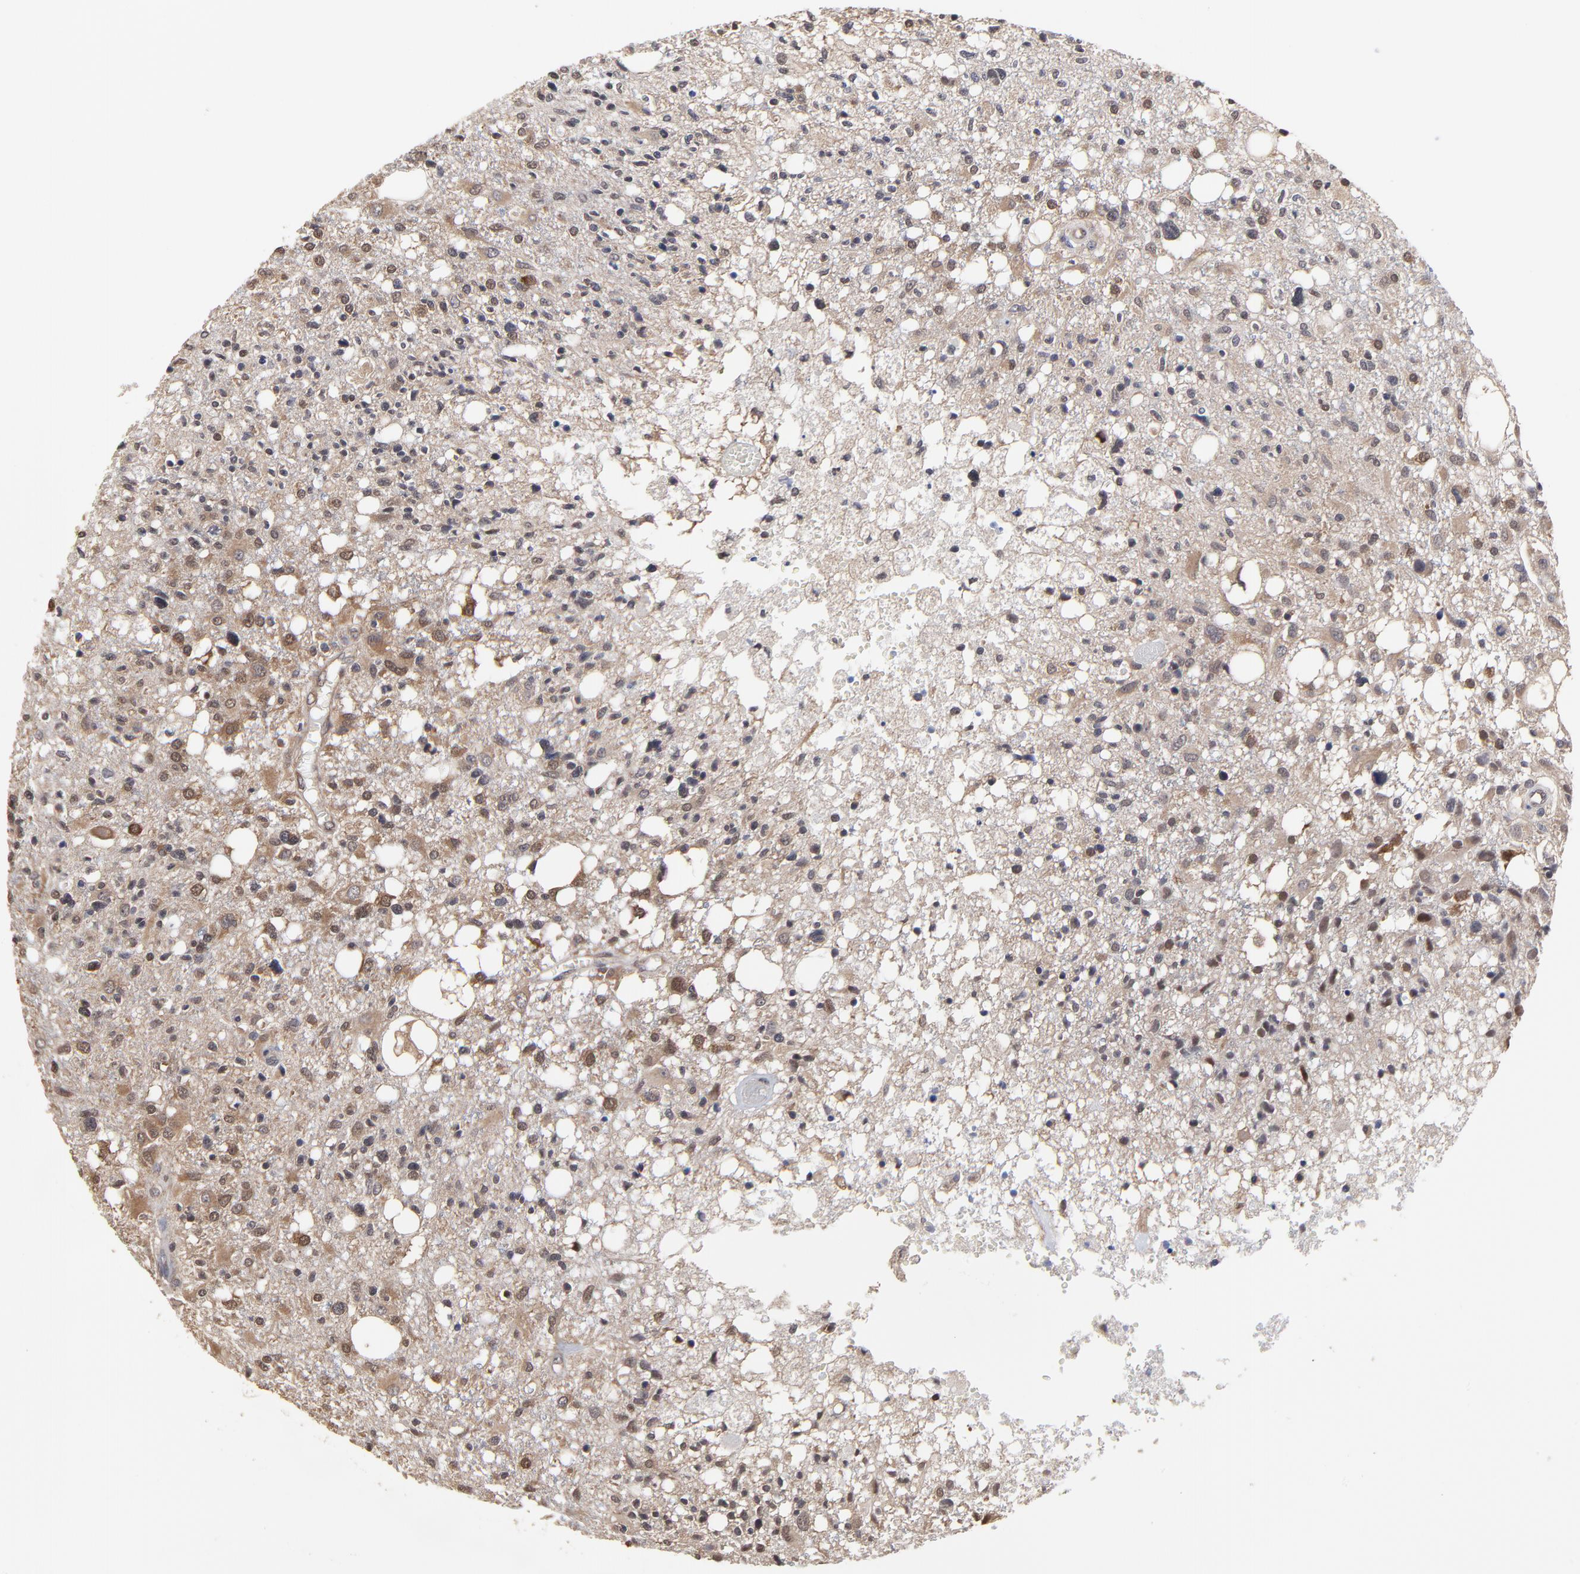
{"staining": {"intensity": "weak", "quantity": "25%-75%", "location": "cytoplasmic/membranous"}, "tissue": "glioma", "cell_type": "Tumor cells", "image_type": "cancer", "snomed": [{"axis": "morphology", "description": "Glioma, malignant, High grade"}, {"axis": "topography", "description": "Cerebral cortex"}], "caption": "Human malignant glioma (high-grade) stained for a protein (brown) reveals weak cytoplasmic/membranous positive expression in about 25%-75% of tumor cells.", "gene": "CCT2", "patient": {"sex": "male", "age": 76}}